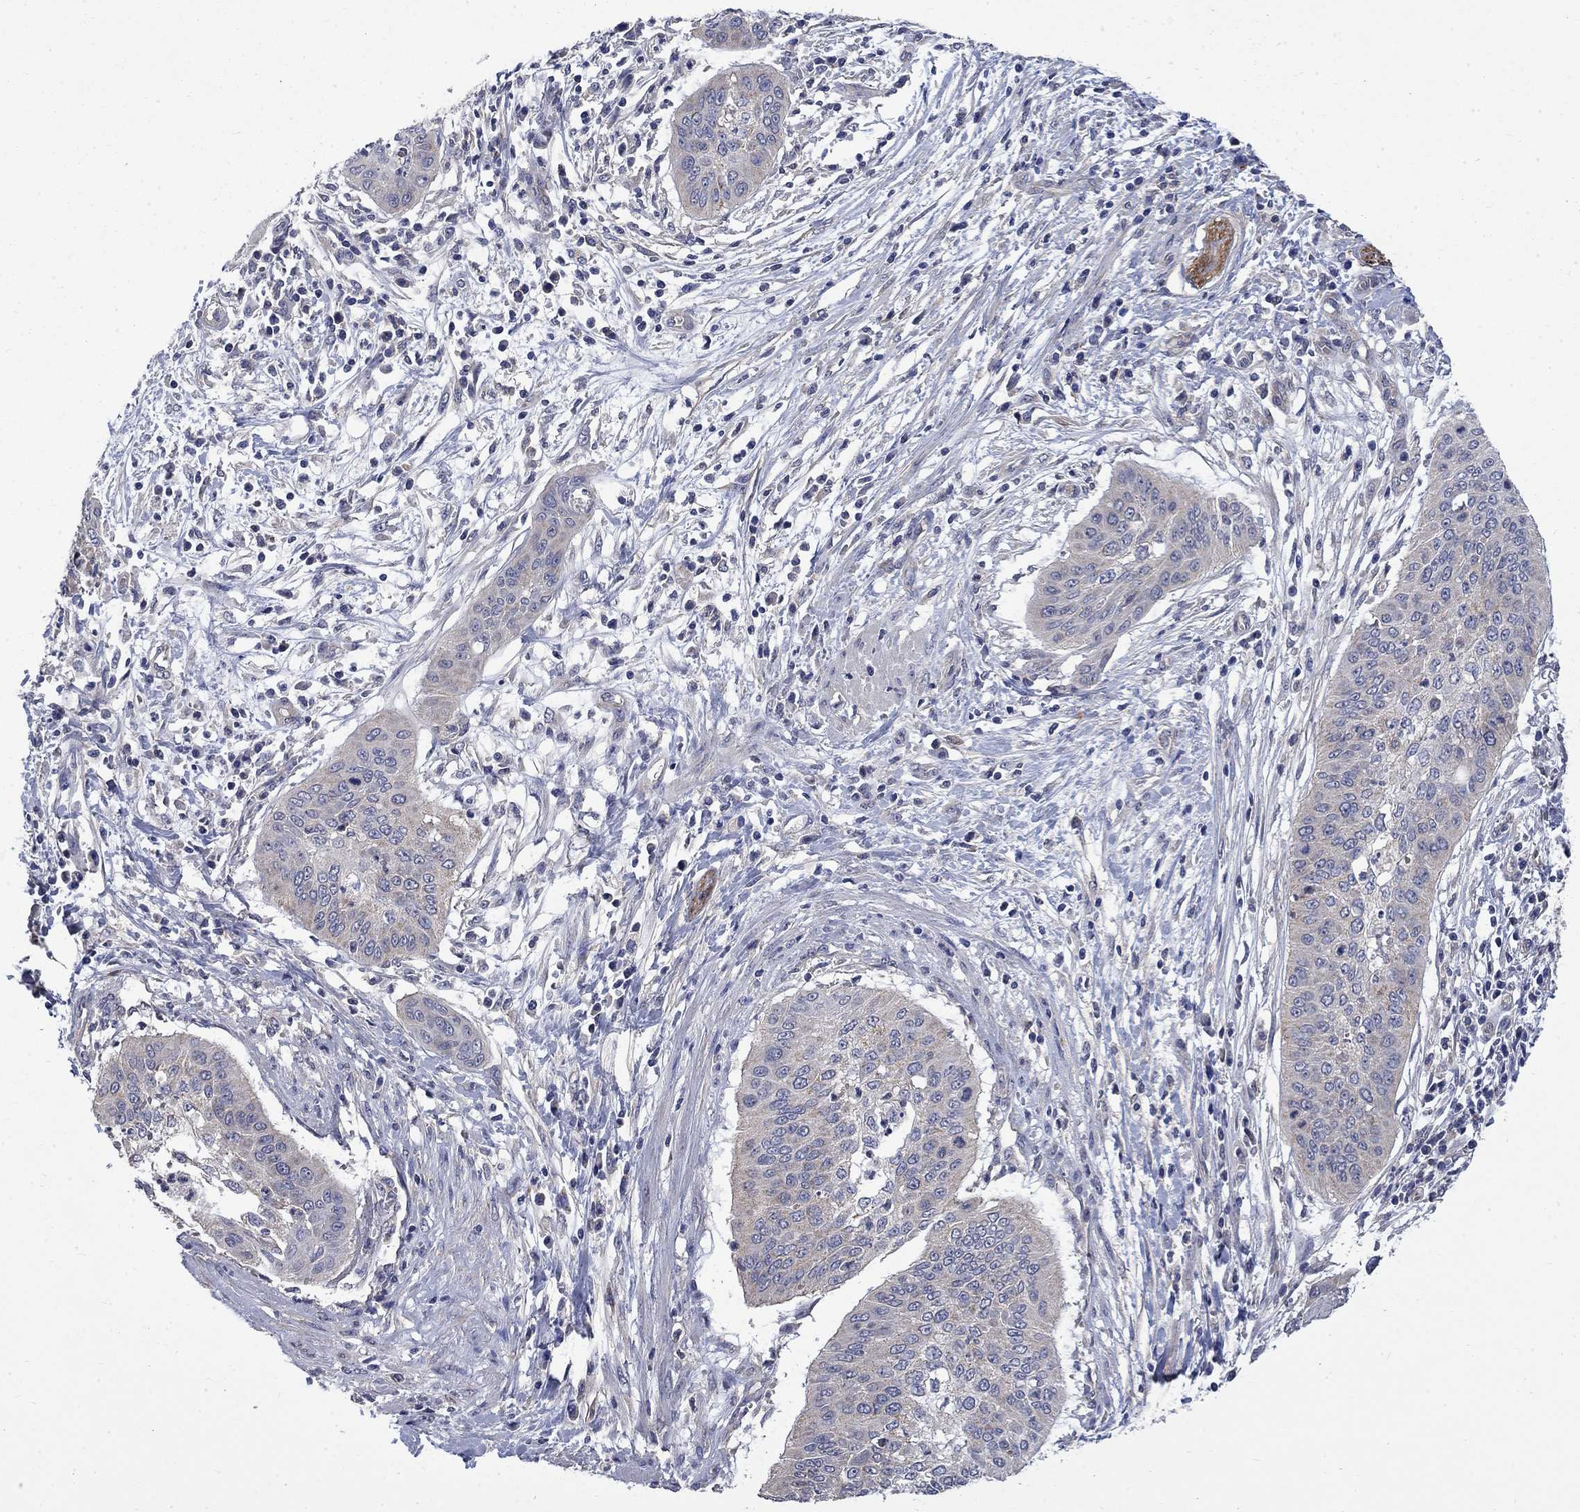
{"staining": {"intensity": "weak", "quantity": "<25%", "location": "cytoplasmic/membranous"}, "tissue": "cervical cancer", "cell_type": "Tumor cells", "image_type": "cancer", "snomed": [{"axis": "morphology", "description": "Squamous cell carcinoma, NOS"}, {"axis": "topography", "description": "Cervix"}], "caption": "Human squamous cell carcinoma (cervical) stained for a protein using immunohistochemistry (IHC) demonstrates no staining in tumor cells.", "gene": "HSPA12A", "patient": {"sex": "female", "age": 39}}